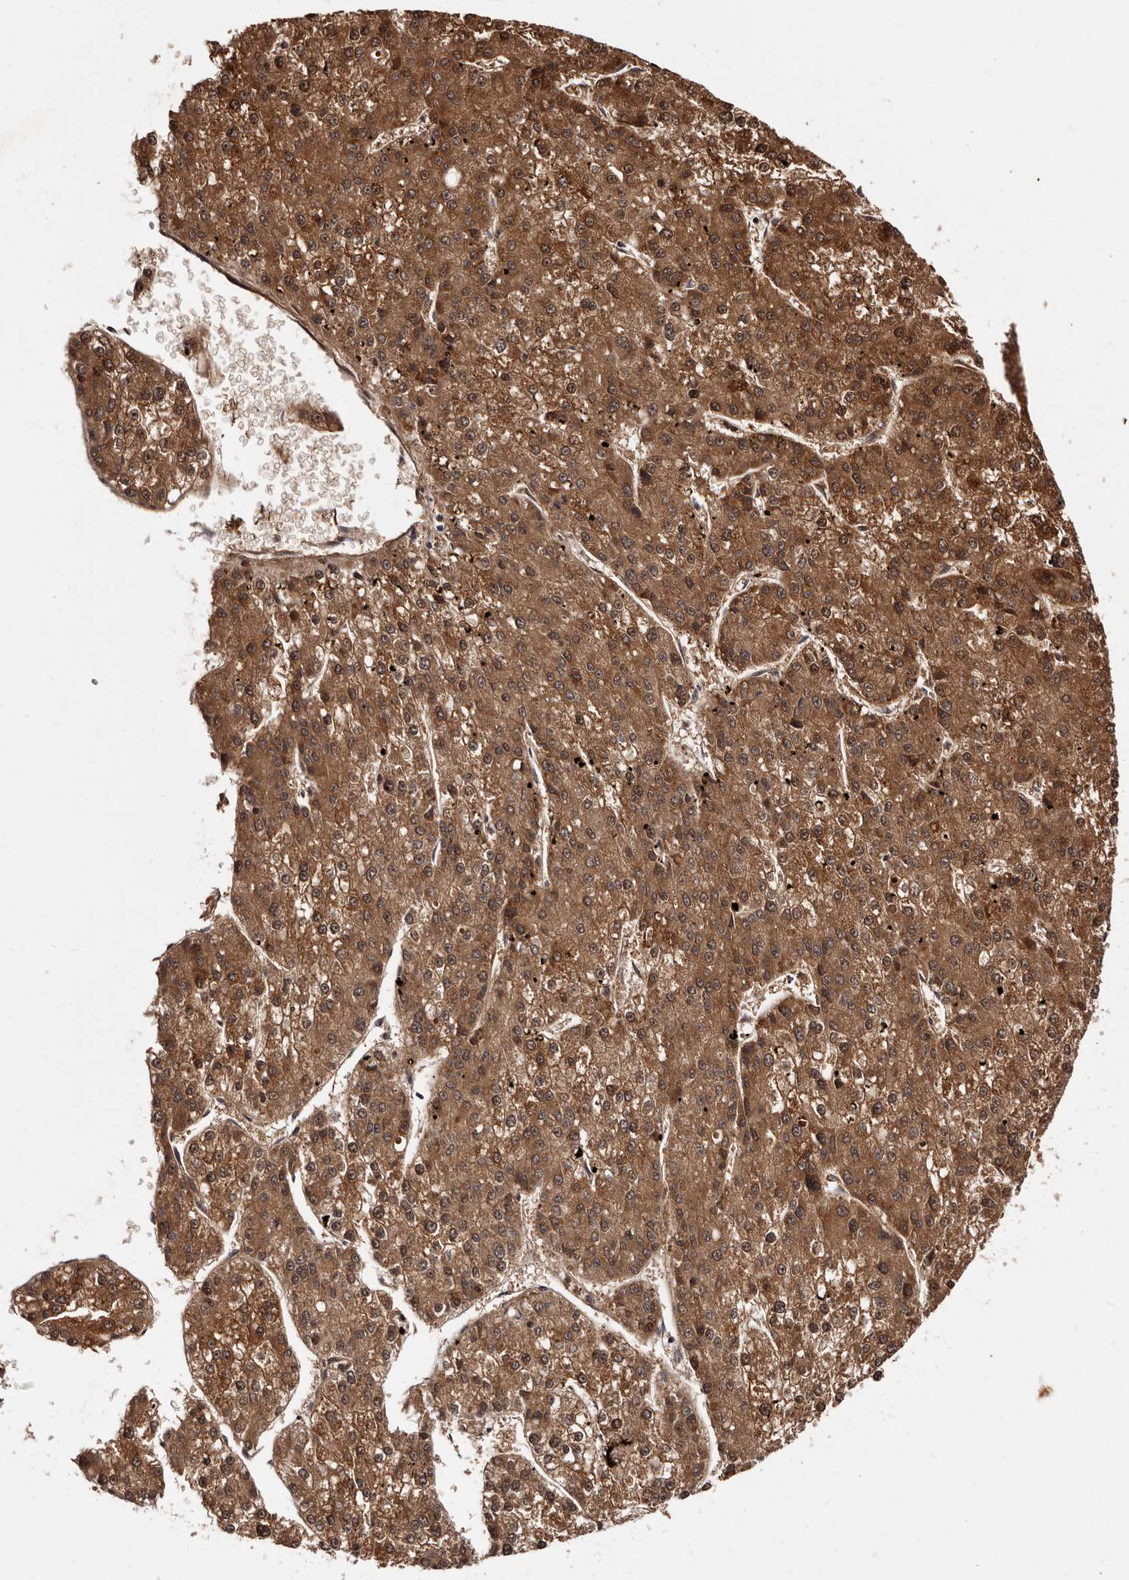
{"staining": {"intensity": "moderate", "quantity": ">75%", "location": "cytoplasmic/membranous"}, "tissue": "liver cancer", "cell_type": "Tumor cells", "image_type": "cancer", "snomed": [{"axis": "morphology", "description": "Carcinoma, Hepatocellular, NOS"}, {"axis": "topography", "description": "Liver"}], "caption": "About >75% of tumor cells in human liver cancer (hepatocellular carcinoma) exhibit moderate cytoplasmic/membranous protein positivity as visualized by brown immunohistochemical staining.", "gene": "DNPH1", "patient": {"sex": "female", "age": 73}}